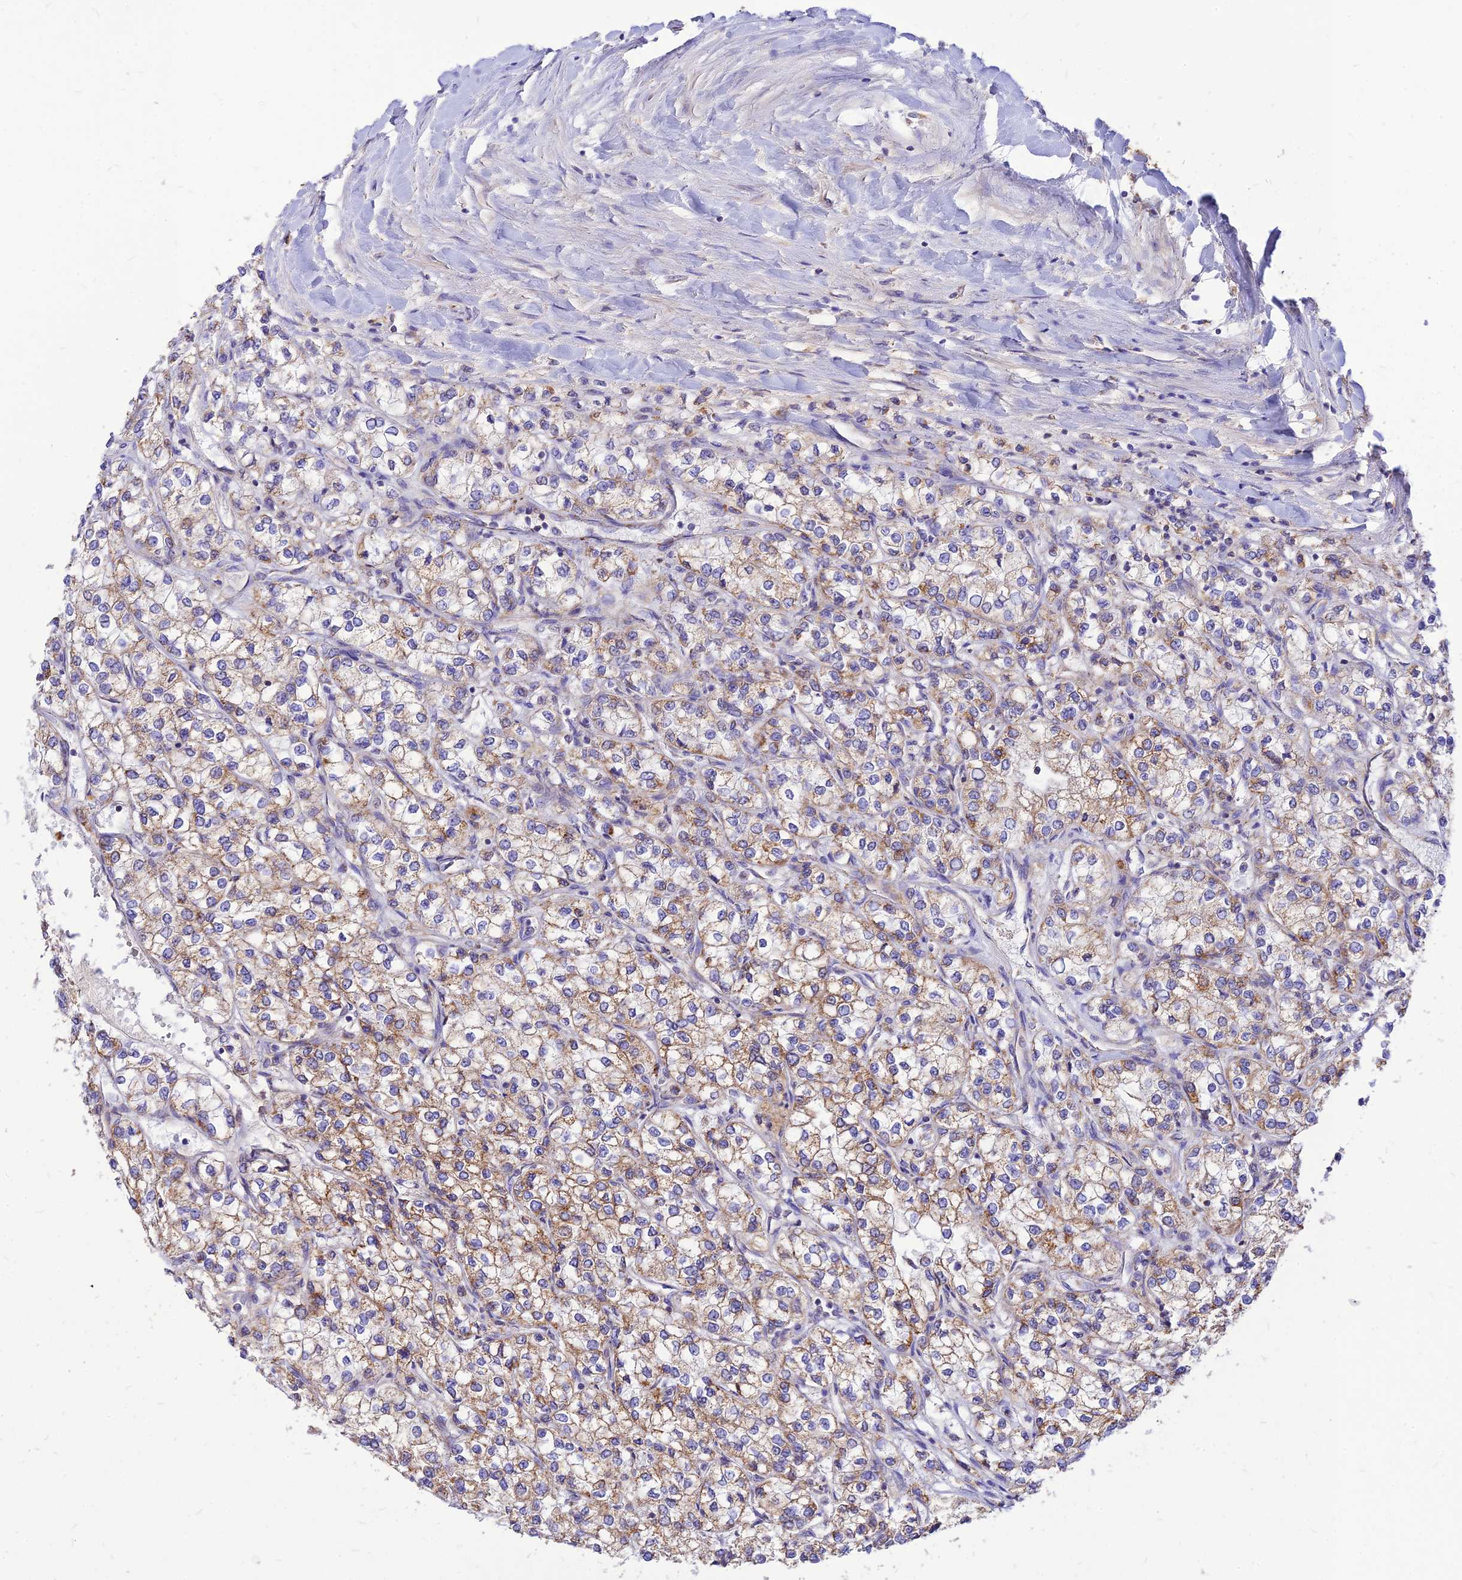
{"staining": {"intensity": "moderate", "quantity": "25%-75%", "location": "cytoplasmic/membranous"}, "tissue": "renal cancer", "cell_type": "Tumor cells", "image_type": "cancer", "snomed": [{"axis": "morphology", "description": "Adenocarcinoma, NOS"}, {"axis": "topography", "description": "Kidney"}], "caption": "About 25%-75% of tumor cells in human renal adenocarcinoma reveal moderate cytoplasmic/membranous protein positivity as visualized by brown immunohistochemical staining.", "gene": "ECI1", "patient": {"sex": "male", "age": 80}}